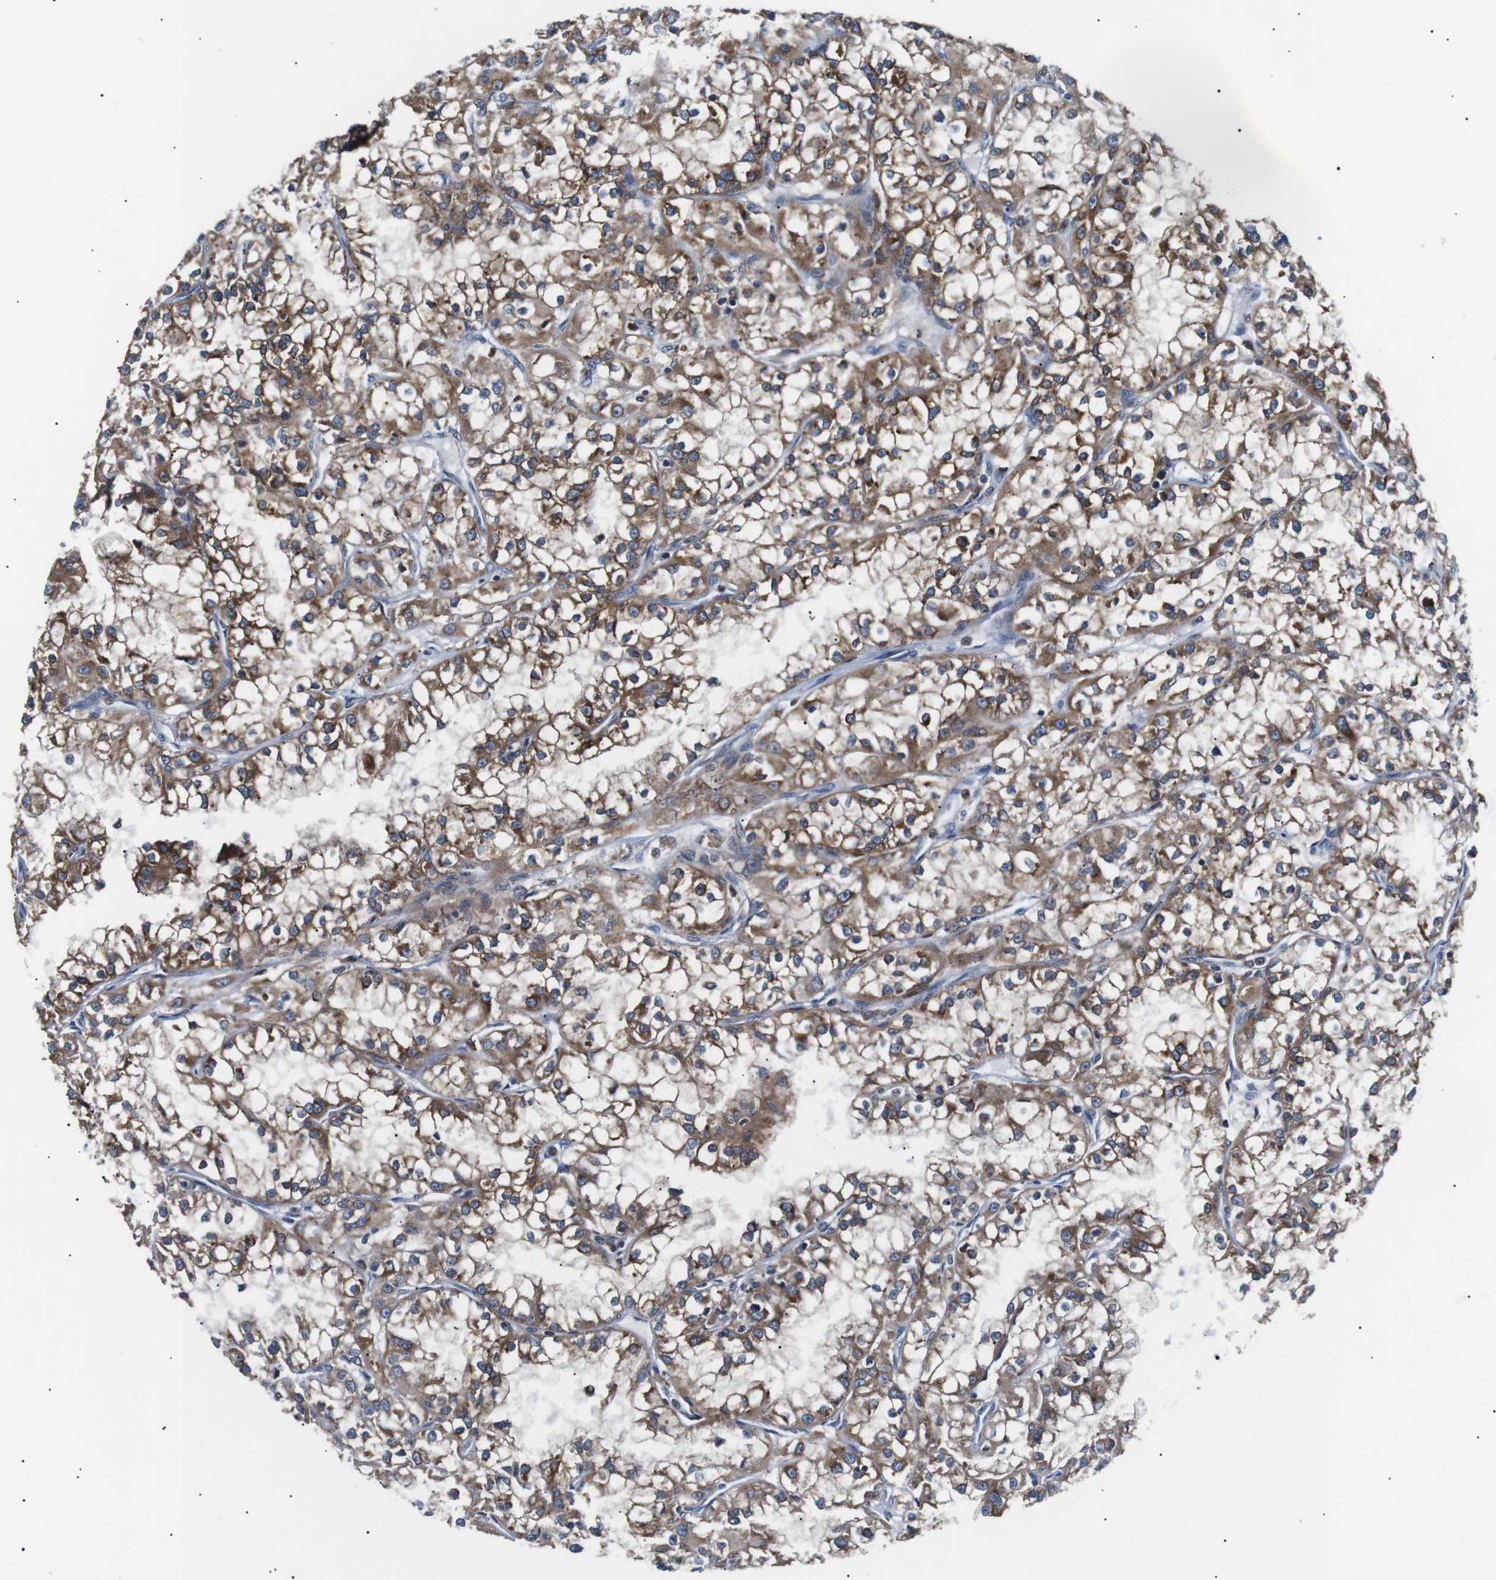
{"staining": {"intensity": "moderate", "quantity": ">75%", "location": "cytoplasmic/membranous"}, "tissue": "renal cancer", "cell_type": "Tumor cells", "image_type": "cancer", "snomed": [{"axis": "morphology", "description": "Adenocarcinoma, NOS"}, {"axis": "topography", "description": "Kidney"}], "caption": "Immunohistochemical staining of human adenocarcinoma (renal) displays medium levels of moderate cytoplasmic/membranous expression in about >75% of tumor cells.", "gene": "RAB9A", "patient": {"sex": "female", "age": 52}}